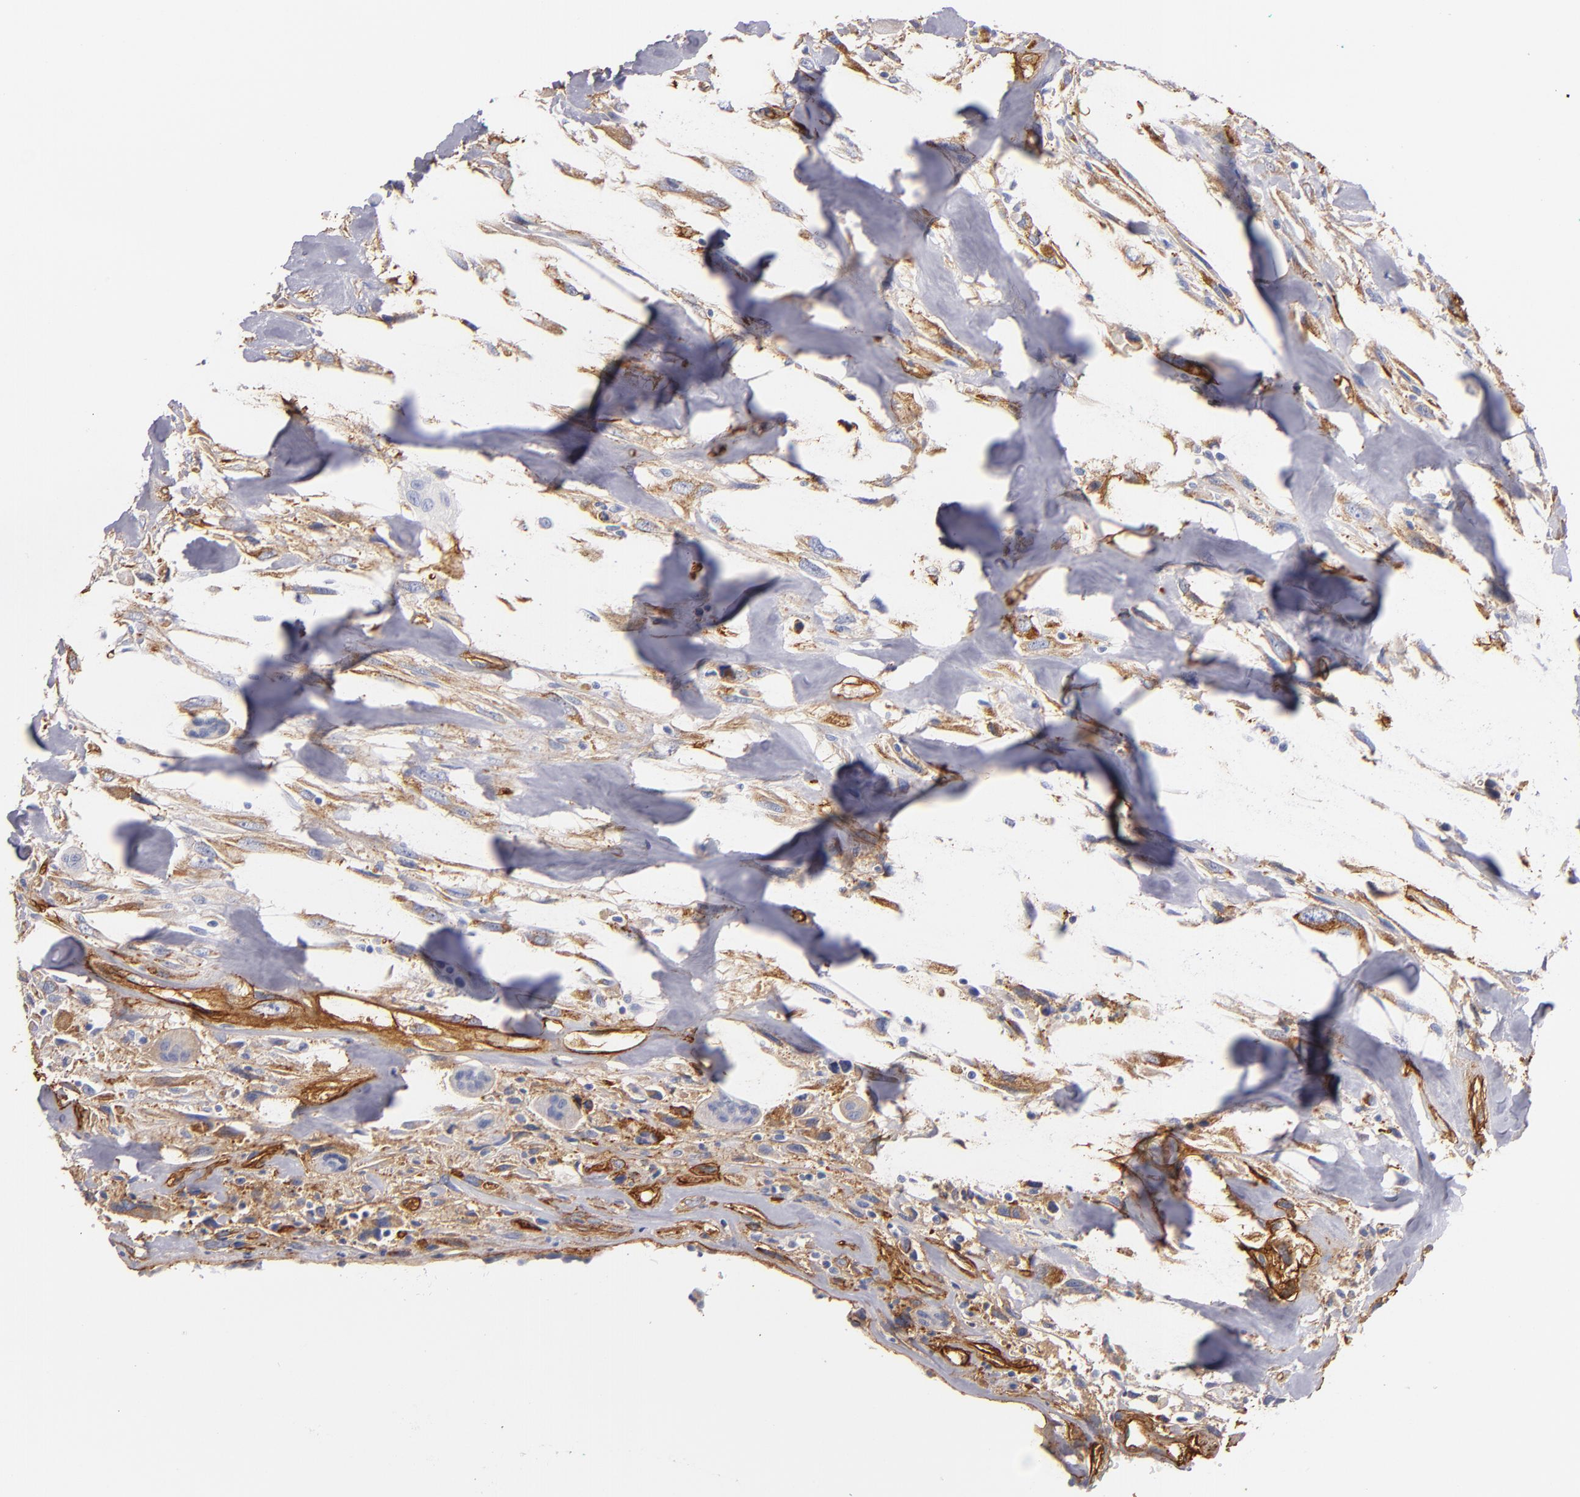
{"staining": {"intensity": "weak", "quantity": ">75%", "location": "cytoplasmic/membranous"}, "tissue": "breast cancer", "cell_type": "Tumor cells", "image_type": "cancer", "snomed": [{"axis": "morphology", "description": "Neoplasm, malignant, NOS"}, {"axis": "topography", "description": "Breast"}], "caption": "Immunohistochemistry (IHC) (DAB) staining of human malignant neoplasm (breast) displays weak cytoplasmic/membranous protein expression in approximately >75% of tumor cells. (Stains: DAB (3,3'-diaminobenzidine) in brown, nuclei in blue, Microscopy: brightfield microscopy at high magnification).", "gene": "LAMC1", "patient": {"sex": "female", "age": 50}}